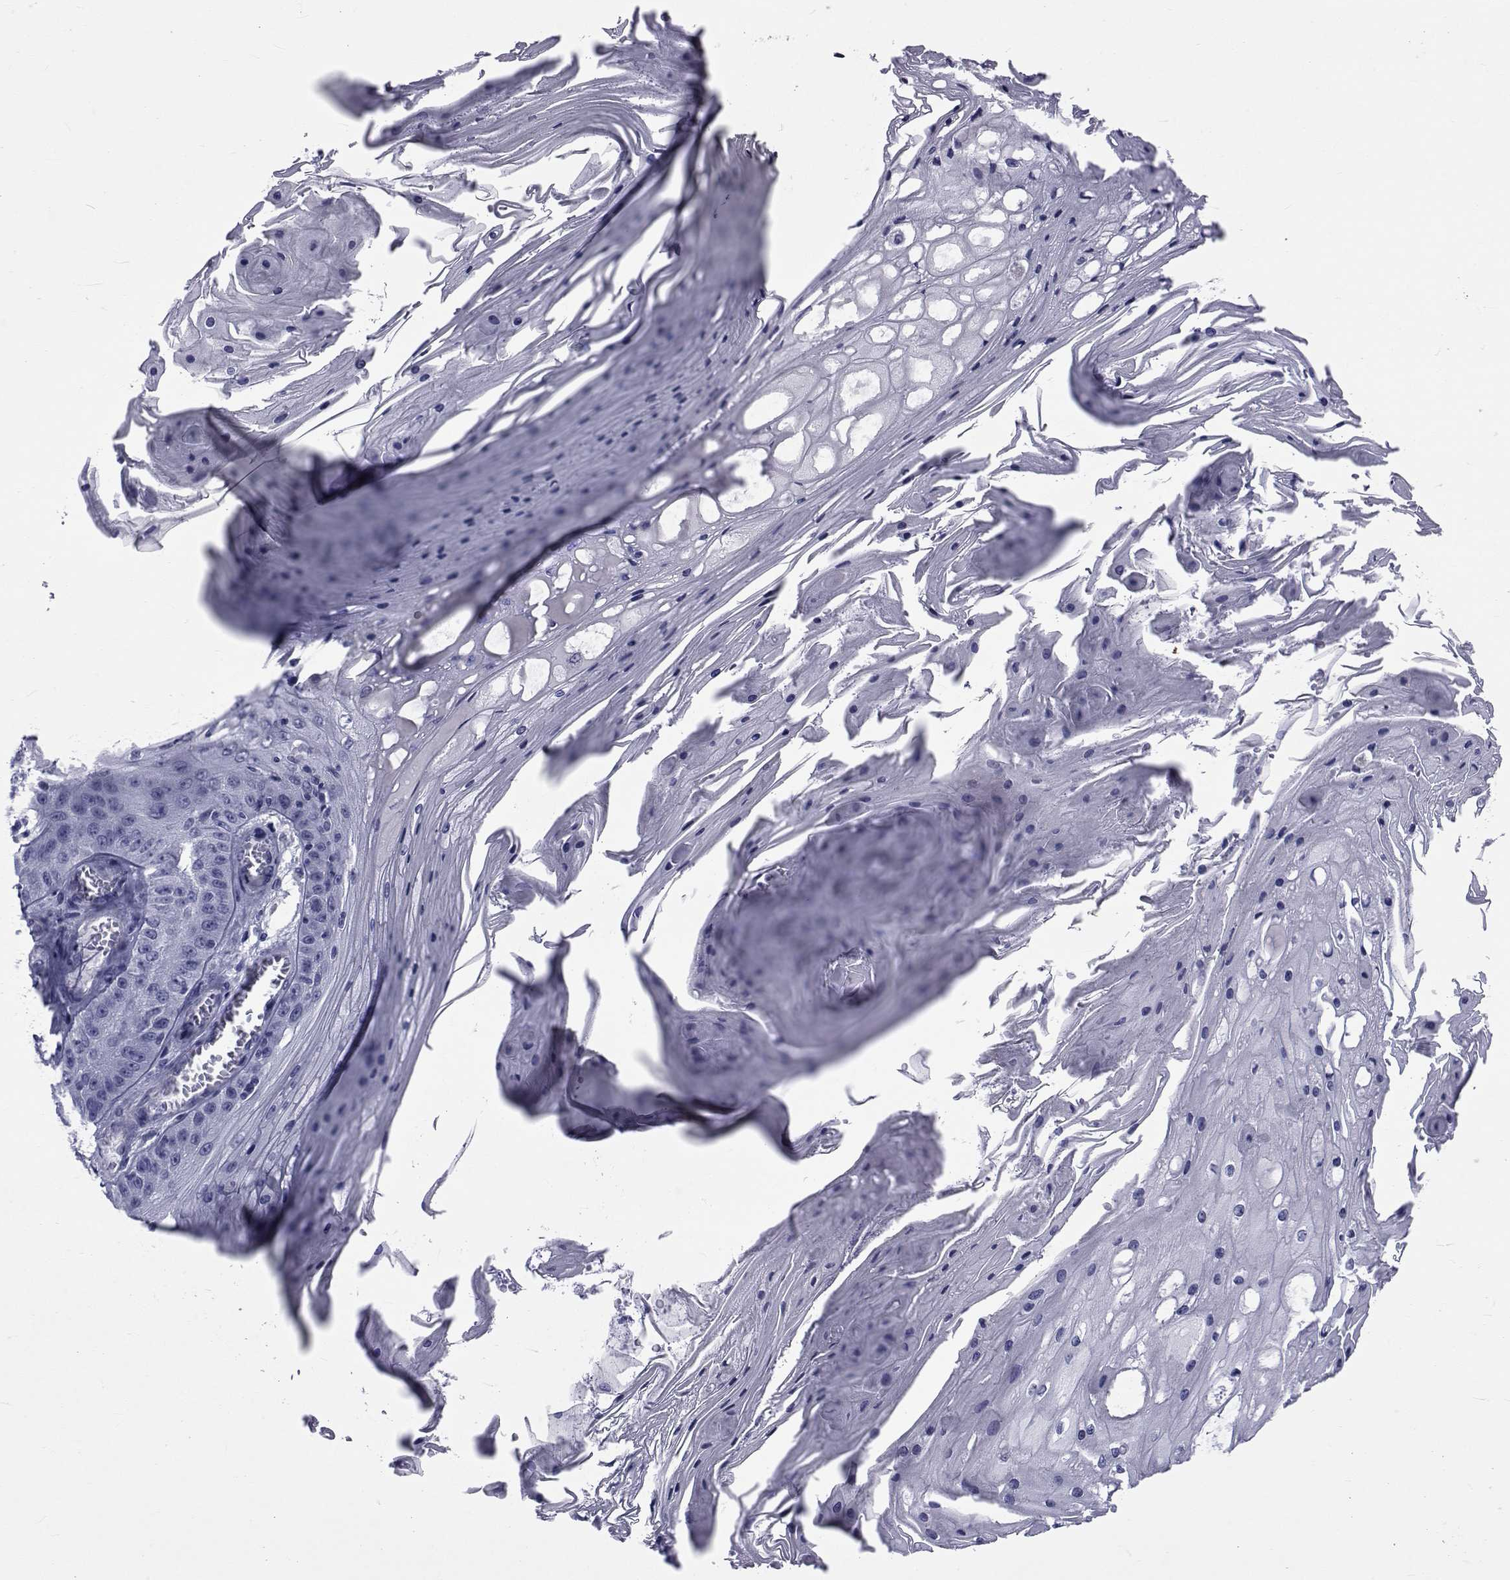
{"staining": {"intensity": "negative", "quantity": "none", "location": "none"}, "tissue": "skin cancer", "cell_type": "Tumor cells", "image_type": "cancer", "snomed": [{"axis": "morphology", "description": "Squamous cell carcinoma, NOS"}, {"axis": "topography", "description": "Skin"}], "caption": "Micrograph shows no protein positivity in tumor cells of squamous cell carcinoma (skin) tissue.", "gene": "GKAP1", "patient": {"sex": "male", "age": 70}}